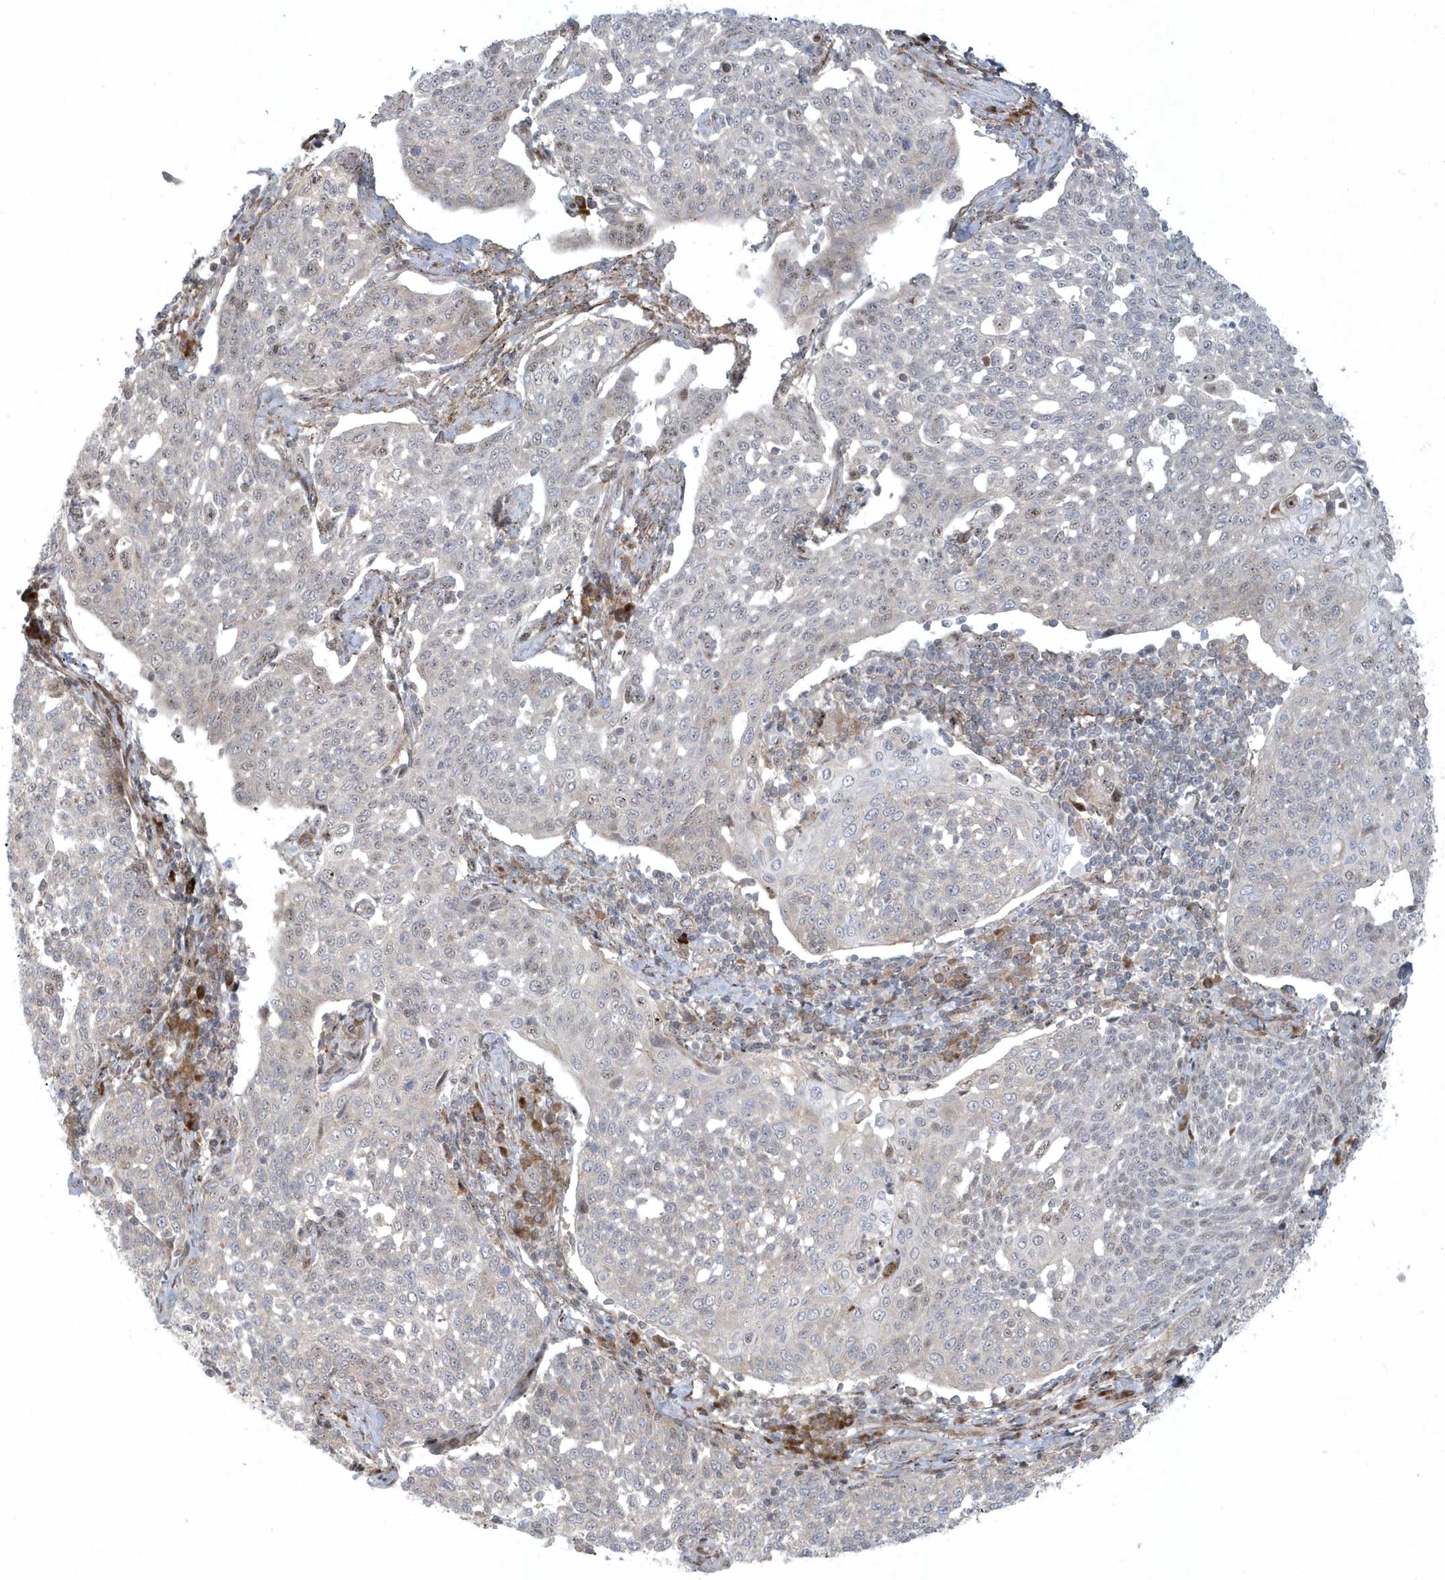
{"staining": {"intensity": "negative", "quantity": "none", "location": "none"}, "tissue": "cervical cancer", "cell_type": "Tumor cells", "image_type": "cancer", "snomed": [{"axis": "morphology", "description": "Squamous cell carcinoma, NOS"}, {"axis": "topography", "description": "Cervix"}], "caption": "Protein analysis of cervical squamous cell carcinoma shows no significant expression in tumor cells.", "gene": "MASP2", "patient": {"sex": "female", "age": 34}}